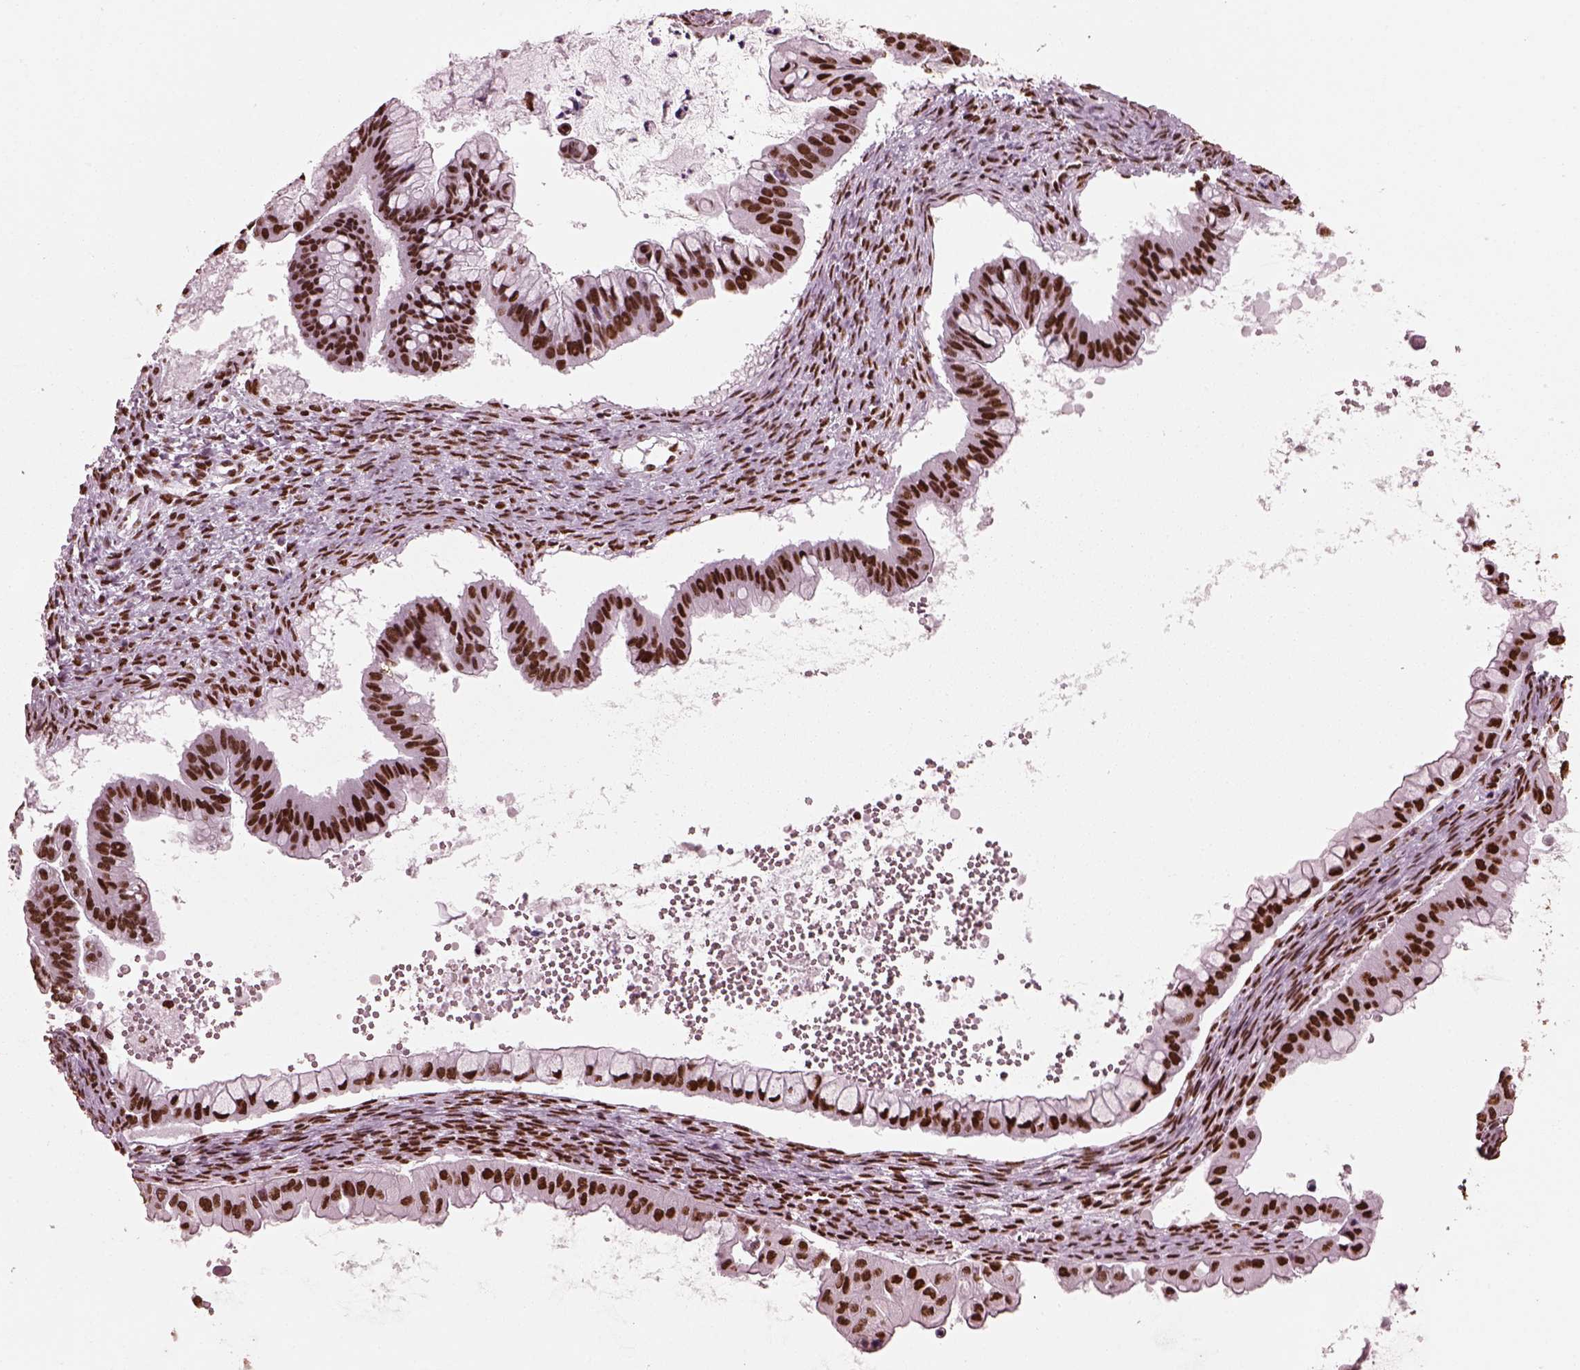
{"staining": {"intensity": "strong", "quantity": ">75%", "location": "nuclear"}, "tissue": "ovarian cancer", "cell_type": "Tumor cells", "image_type": "cancer", "snomed": [{"axis": "morphology", "description": "Cystadenocarcinoma, mucinous, NOS"}, {"axis": "topography", "description": "Ovary"}], "caption": "Immunohistochemistry staining of ovarian mucinous cystadenocarcinoma, which displays high levels of strong nuclear positivity in about >75% of tumor cells indicating strong nuclear protein positivity. The staining was performed using DAB (brown) for protein detection and nuclei were counterstained in hematoxylin (blue).", "gene": "CBFA2T3", "patient": {"sex": "female", "age": 72}}